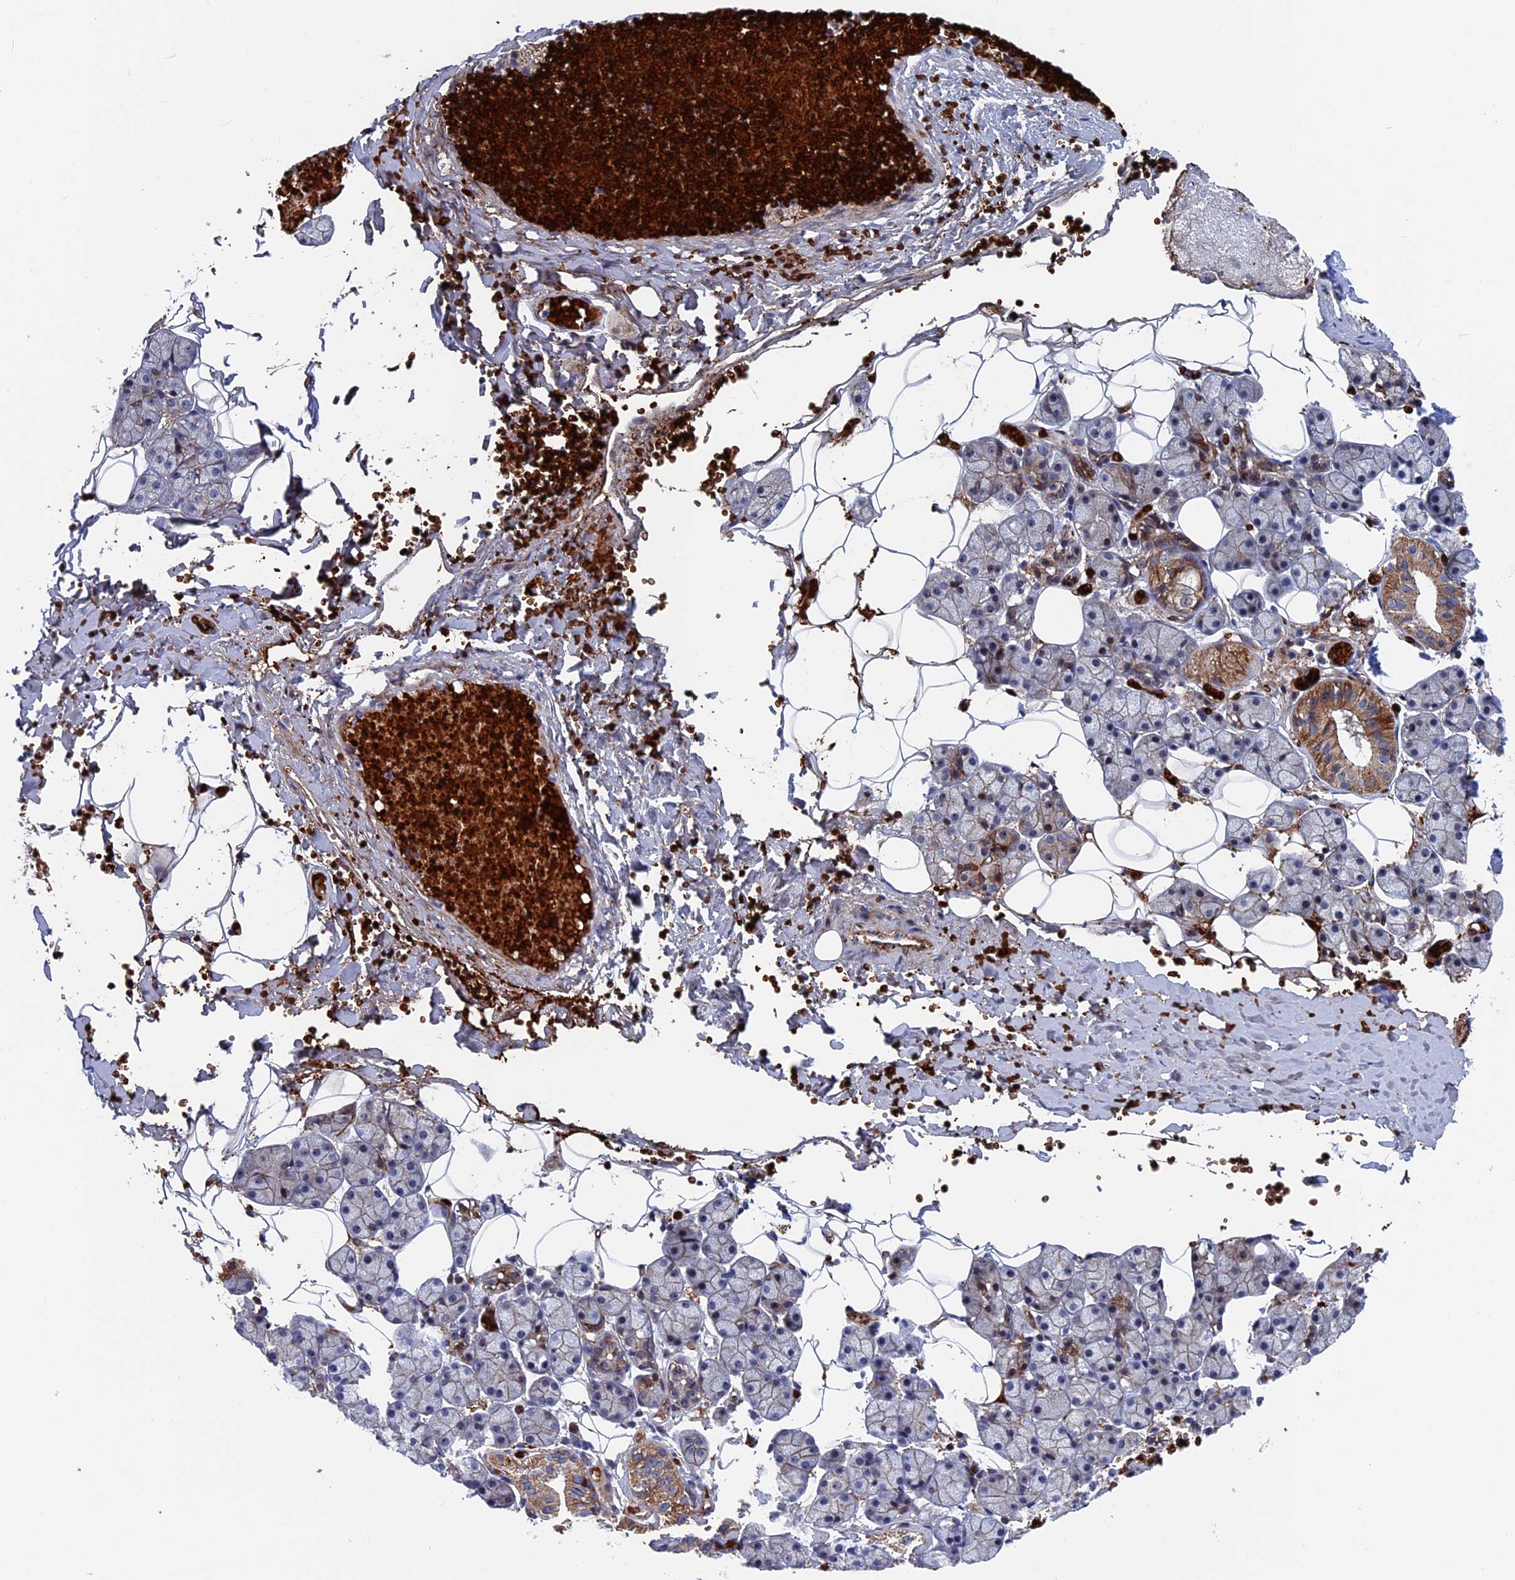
{"staining": {"intensity": "moderate", "quantity": "25%-75%", "location": "cytoplasmic/membranous,nuclear"}, "tissue": "salivary gland", "cell_type": "Glandular cells", "image_type": "normal", "snomed": [{"axis": "morphology", "description": "Normal tissue, NOS"}, {"axis": "topography", "description": "Salivary gland"}], "caption": "A micrograph showing moderate cytoplasmic/membranous,nuclear positivity in about 25%-75% of glandular cells in benign salivary gland, as visualized by brown immunohistochemical staining.", "gene": "EXOSC9", "patient": {"sex": "female", "age": 33}}